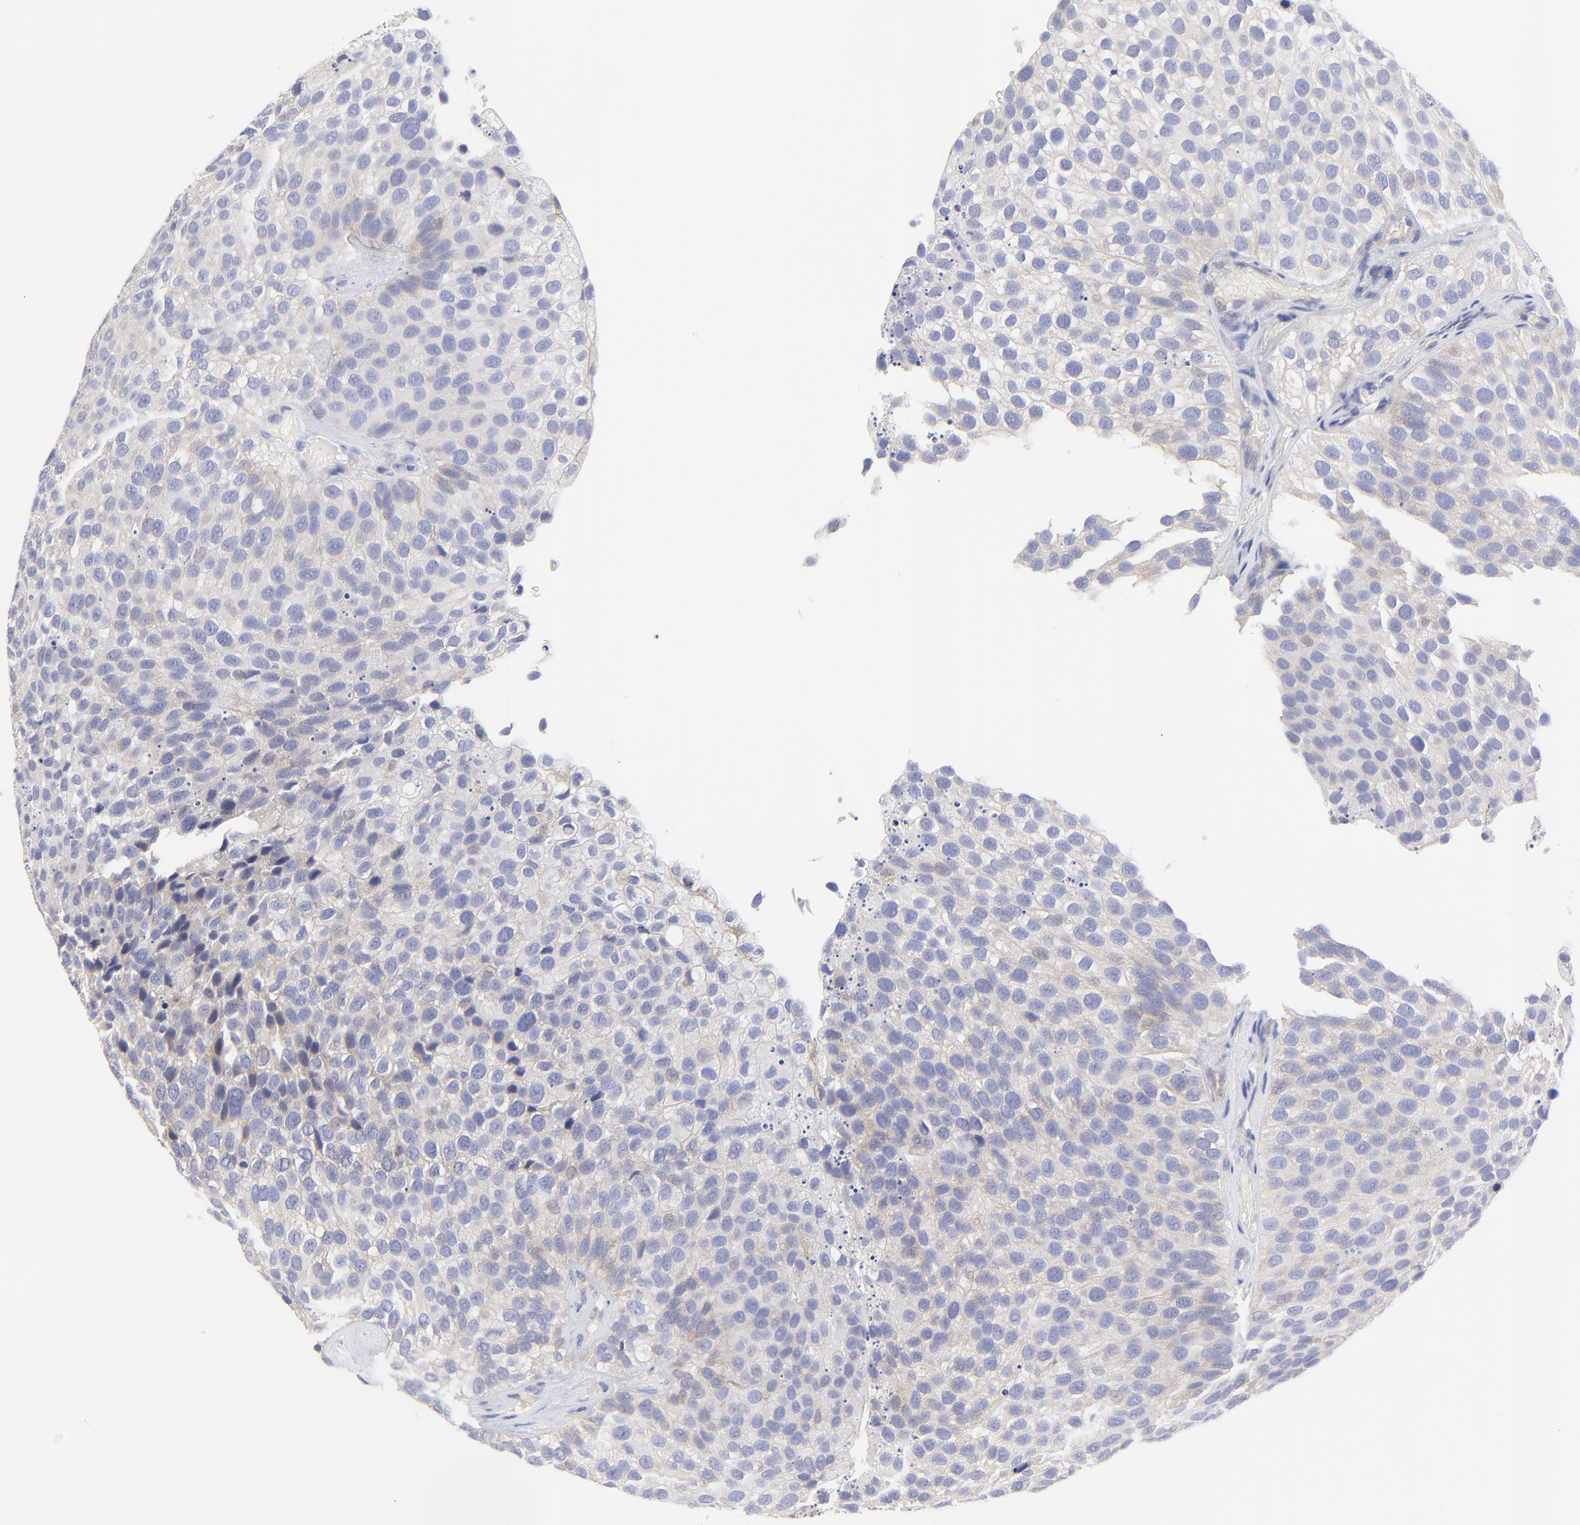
{"staining": {"intensity": "negative", "quantity": "none", "location": "none"}, "tissue": "urothelial cancer", "cell_type": "Tumor cells", "image_type": "cancer", "snomed": [{"axis": "morphology", "description": "Urothelial carcinoma, High grade"}, {"axis": "topography", "description": "Urinary bladder"}], "caption": "High-grade urothelial carcinoma was stained to show a protein in brown. There is no significant positivity in tumor cells.", "gene": "LHFPL1", "patient": {"sex": "male", "age": 72}}